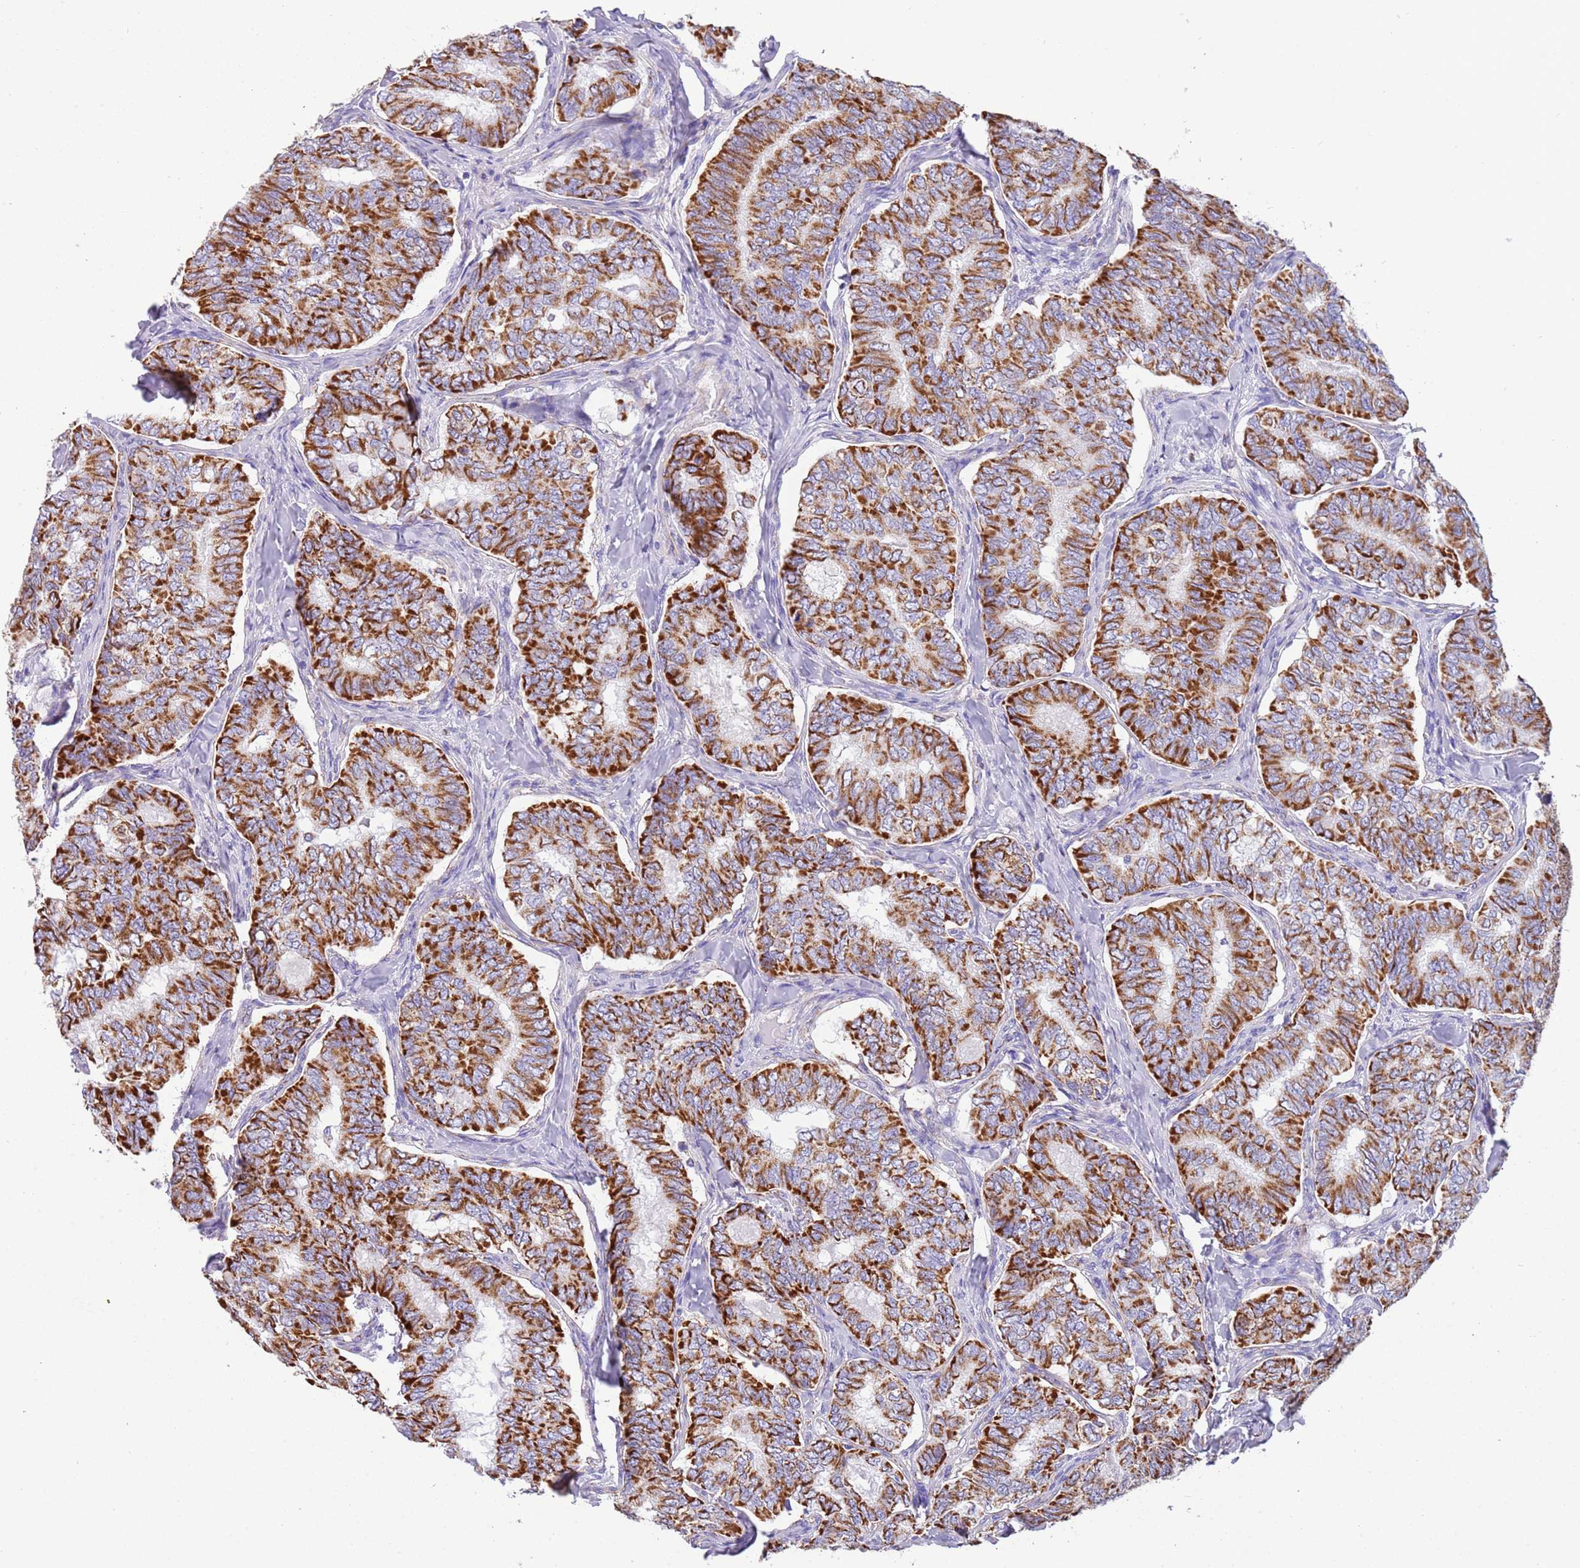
{"staining": {"intensity": "strong", "quantity": ">75%", "location": "cytoplasmic/membranous"}, "tissue": "thyroid cancer", "cell_type": "Tumor cells", "image_type": "cancer", "snomed": [{"axis": "morphology", "description": "Papillary adenocarcinoma, NOS"}, {"axis": "topography", "description": "Thyroid gland"}], "caption": "A high amount of strong cytoplasmic/membranous expression is identified in approximately >75% of tumor cells in thyroid cancer (papillary adenocarcinoma) tissue. Using DAB (brown) and hematoxylin (blue) stains, captured at high magnification using brightfield microscopy.", "gene": "SUCLG2", "patient": {"sex": "female", "age": 35}}